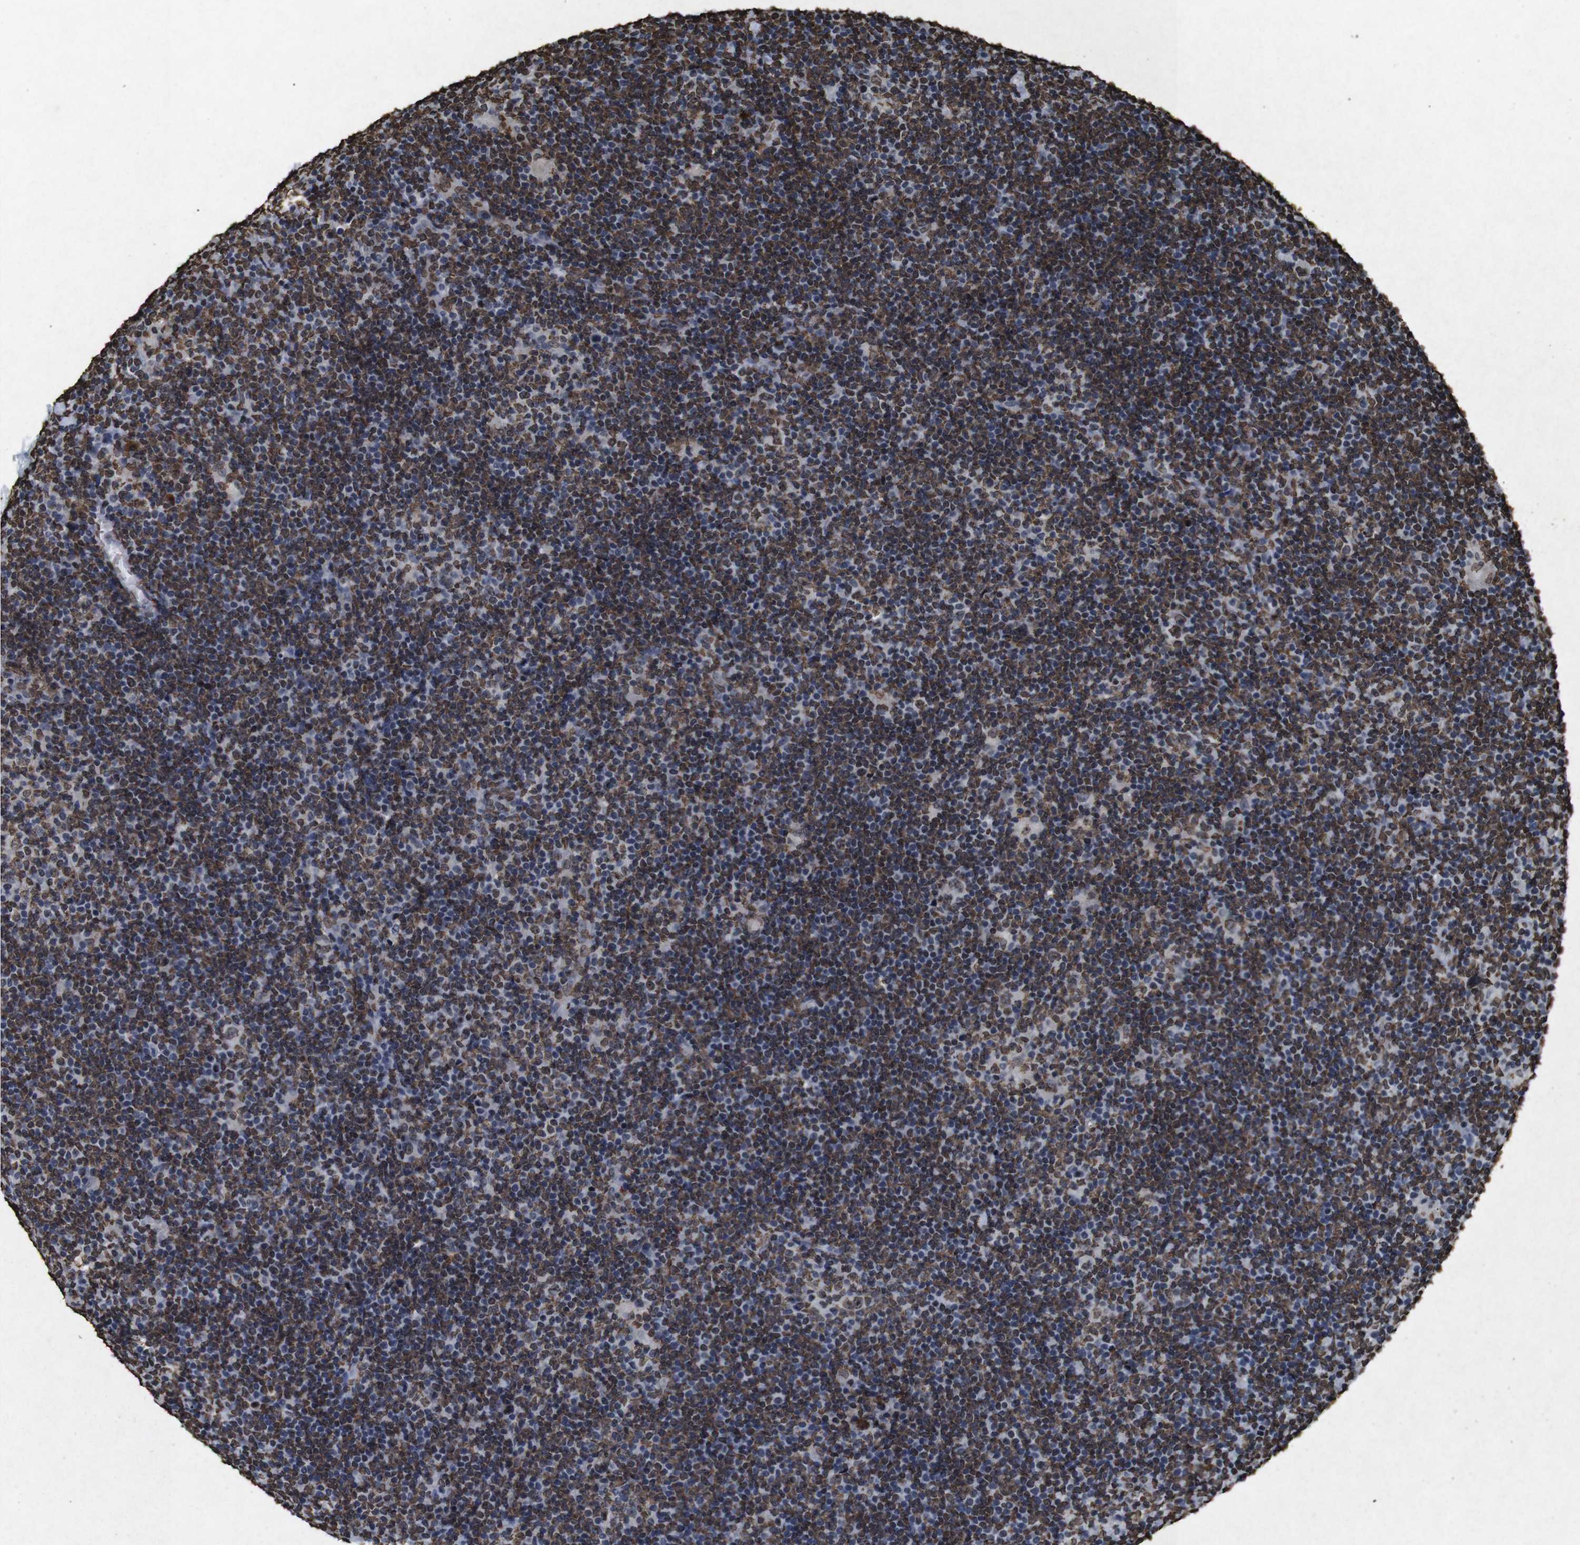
{"staining": {"intensity": "moderate", "quantity": "25%-75%", "location": "nuclear"}, "tissue": "lymphoma", "cell_type": "Tumor cells", "image_type": "cancer", "snomed": [{"axis": "morphology", "description": "Hodgkin's disease, NOS"}, {"axis": "topography", "description": "Lymph node"}], "caption": "The photomicrograph reveals staining of Hodgkin's disease, revealing moderate nuclear protein positivity (brown color) within tumor cells. Nuclei are stained in blue.", "gene": "MDM2", "patient": {"sex": "female", "age": 57}}